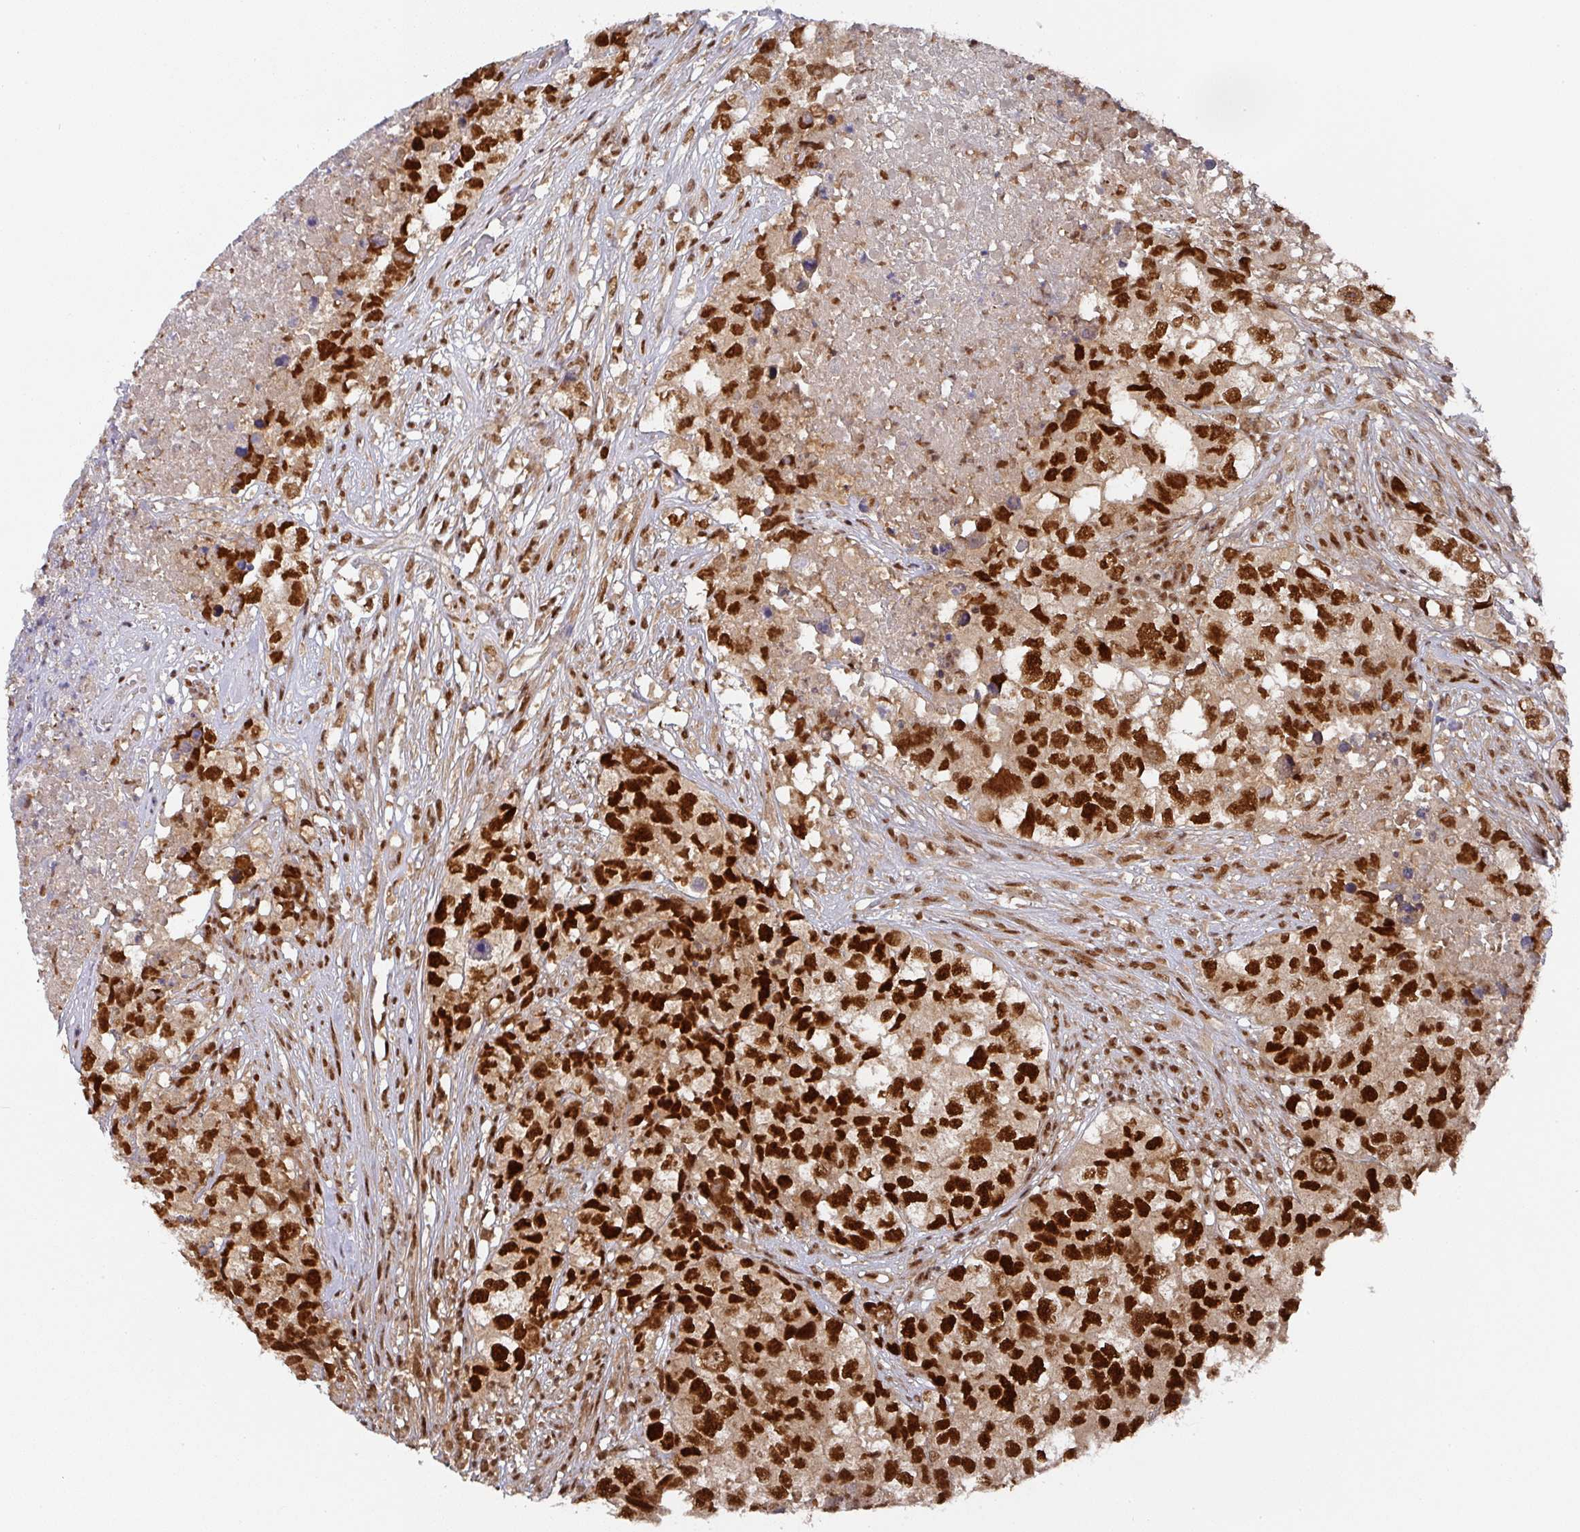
{"staining": {"intensity": "strong", "quantity": ">75%", "location": "nuclear"}, "tissue": "testis cancer", "cell_type": "Tumor cells", "image_type": "cancer", "snomed": [{"axis": "morphology", "description": "Carcinoma, Embryonal, NOS"}, {"axis": "topography", "description": "Testis"}], "caption": "This image exhibits testis cancer (embryonal carcinoma) stained with immunohistochemistry (IHC) to label a protein in brown. The nuclear of tumor cells show strong positivity for the protein. Nuclei are counter-stained blue.", "gene": "DIDO1", "patient": {"sex": "male", "age": 83}}